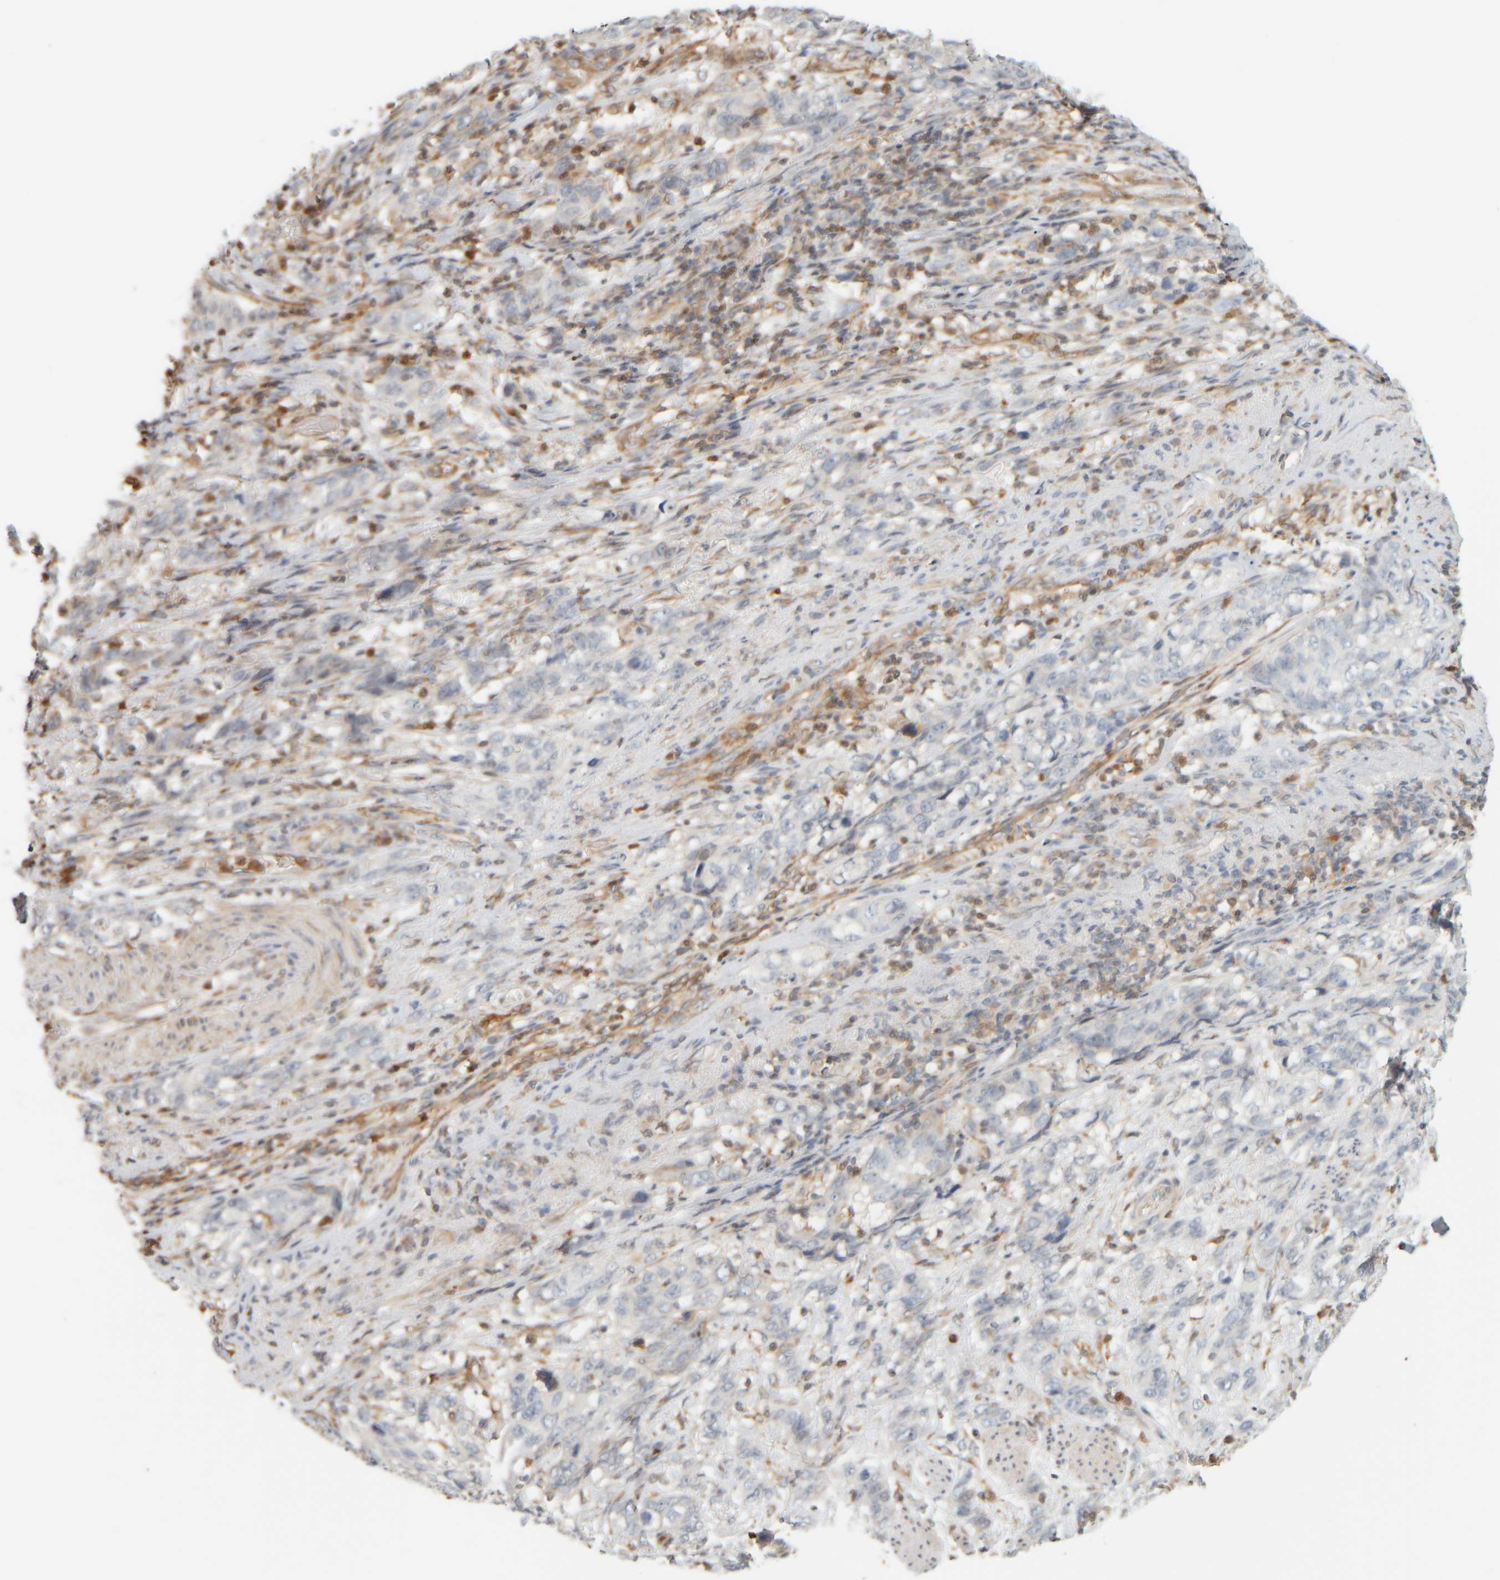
{"staining": {"intensity": "negative", "quantity": "none", "location": "none"}, "tissue": "stomach cancer", "cell_type": "Tumor cells", "image_type": "cancer", "snomed": [{"axis": "morphology", "description": "Adenocarcinoma, NOS"}, {"axis": "topography", "description": "Stomach"}], "caption": "Immunohistochemistry histopathology image of neoplastic tissue: adenocarcinoma (stomach) stained with DAB exhibits no significant protein expression in tumor cells.", "gene": "PTGES3L-AARSD1", "patient": {"sex": "male", "age": 48}}